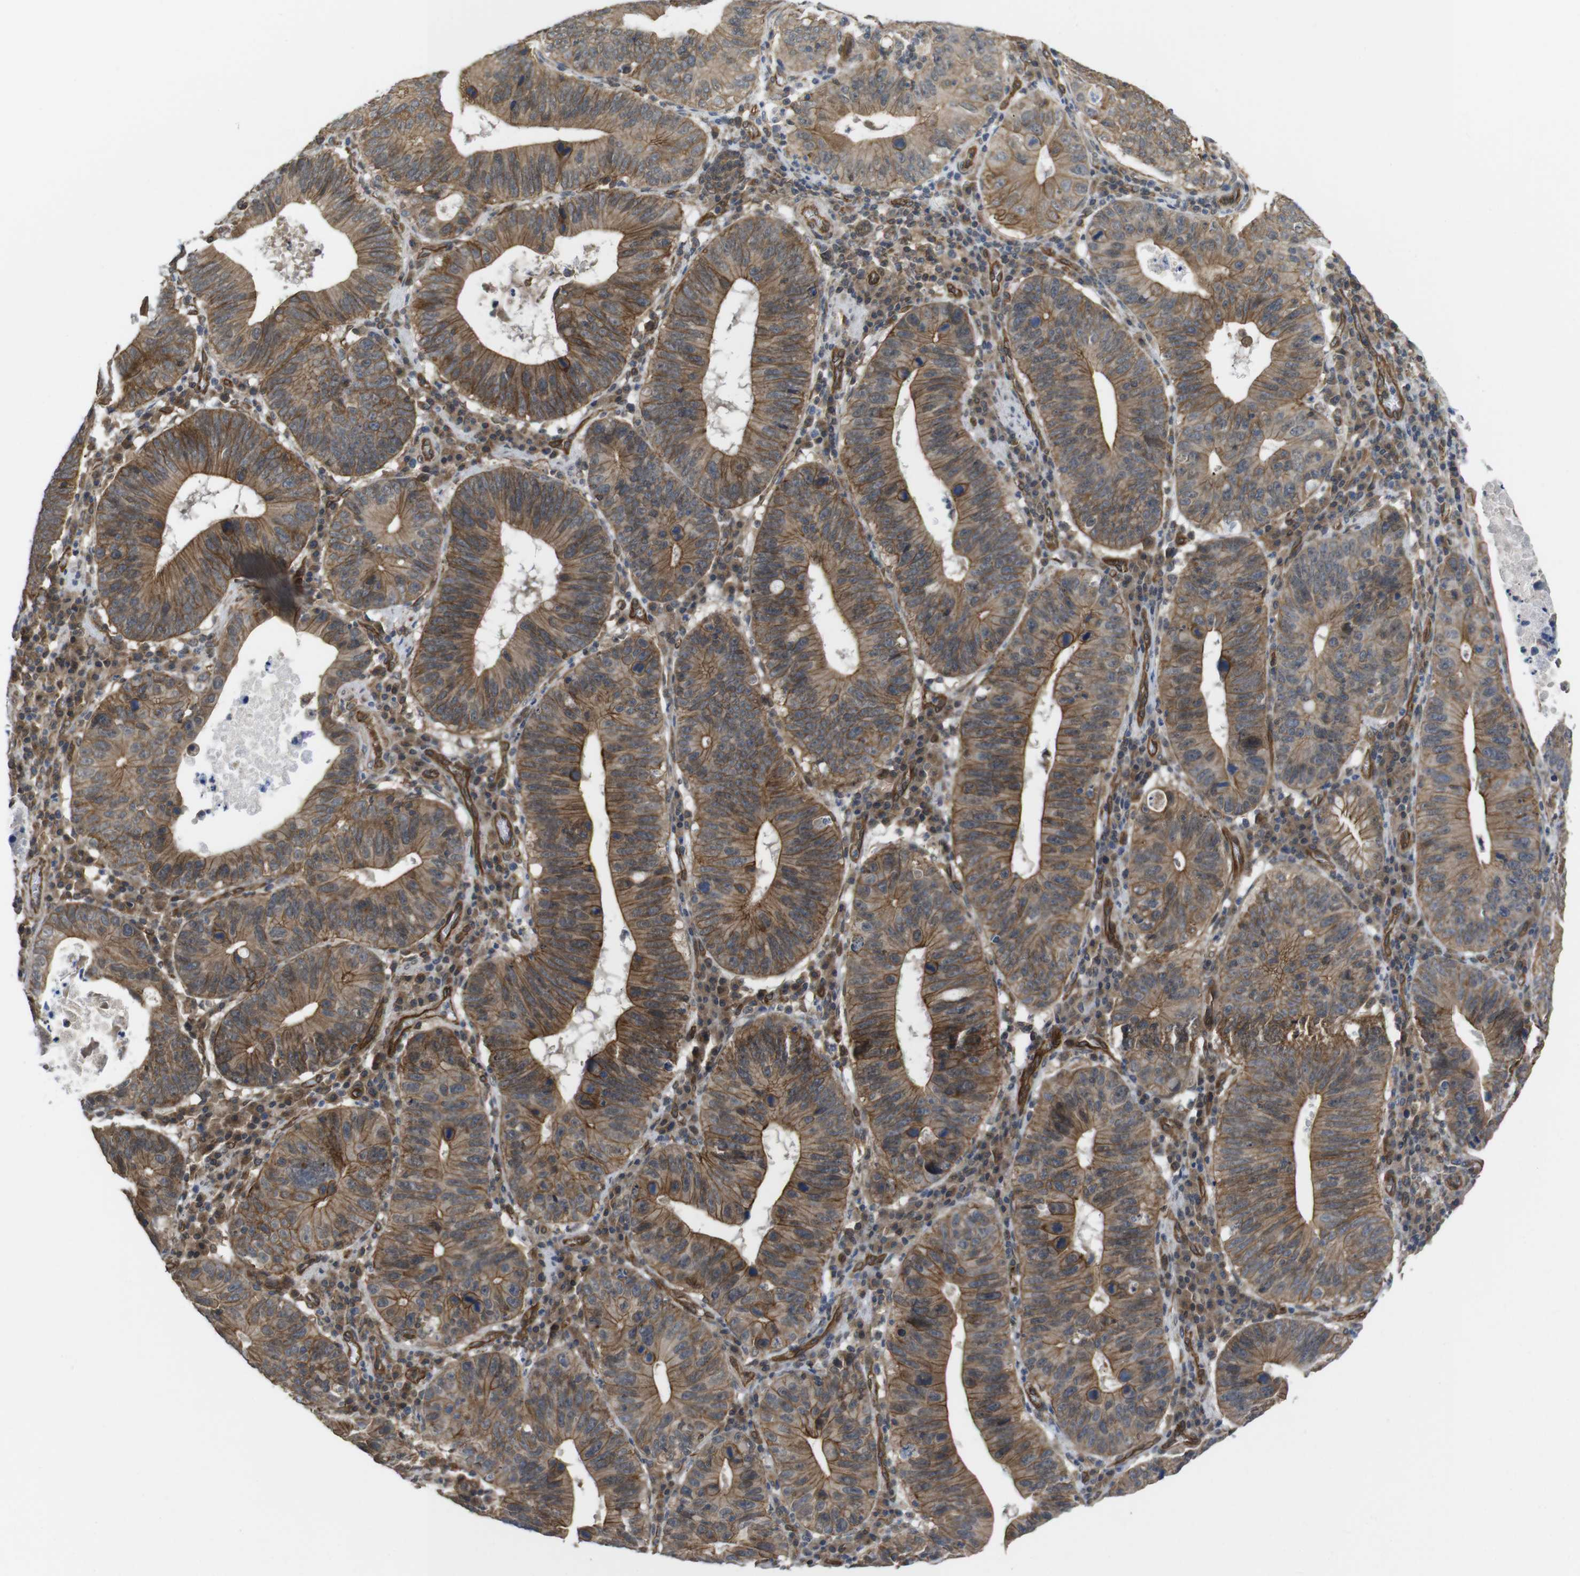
{"staining": {"intensity": "moderate", "quantity": ">75%", "location": "cytoplasmic/membranous"}, "tissue": "stomach cancer", "cell_type": "Tumor cells", "image_type": "cancer", "snomed": [{"axis": "morphology", "description": "Adenocarcinoma, NOS"}, {"axis": "topography", "description": "Stomach"}], "caption": "This is a photomicrograph of immunohistochemistry staining of stomach adenocarcinoma, which shows moderate positivity in the cytoplasmic/membranous of tumor cells.", "gene": "ZDHHC5", "patient": {"sex": "male", "age": 59}}